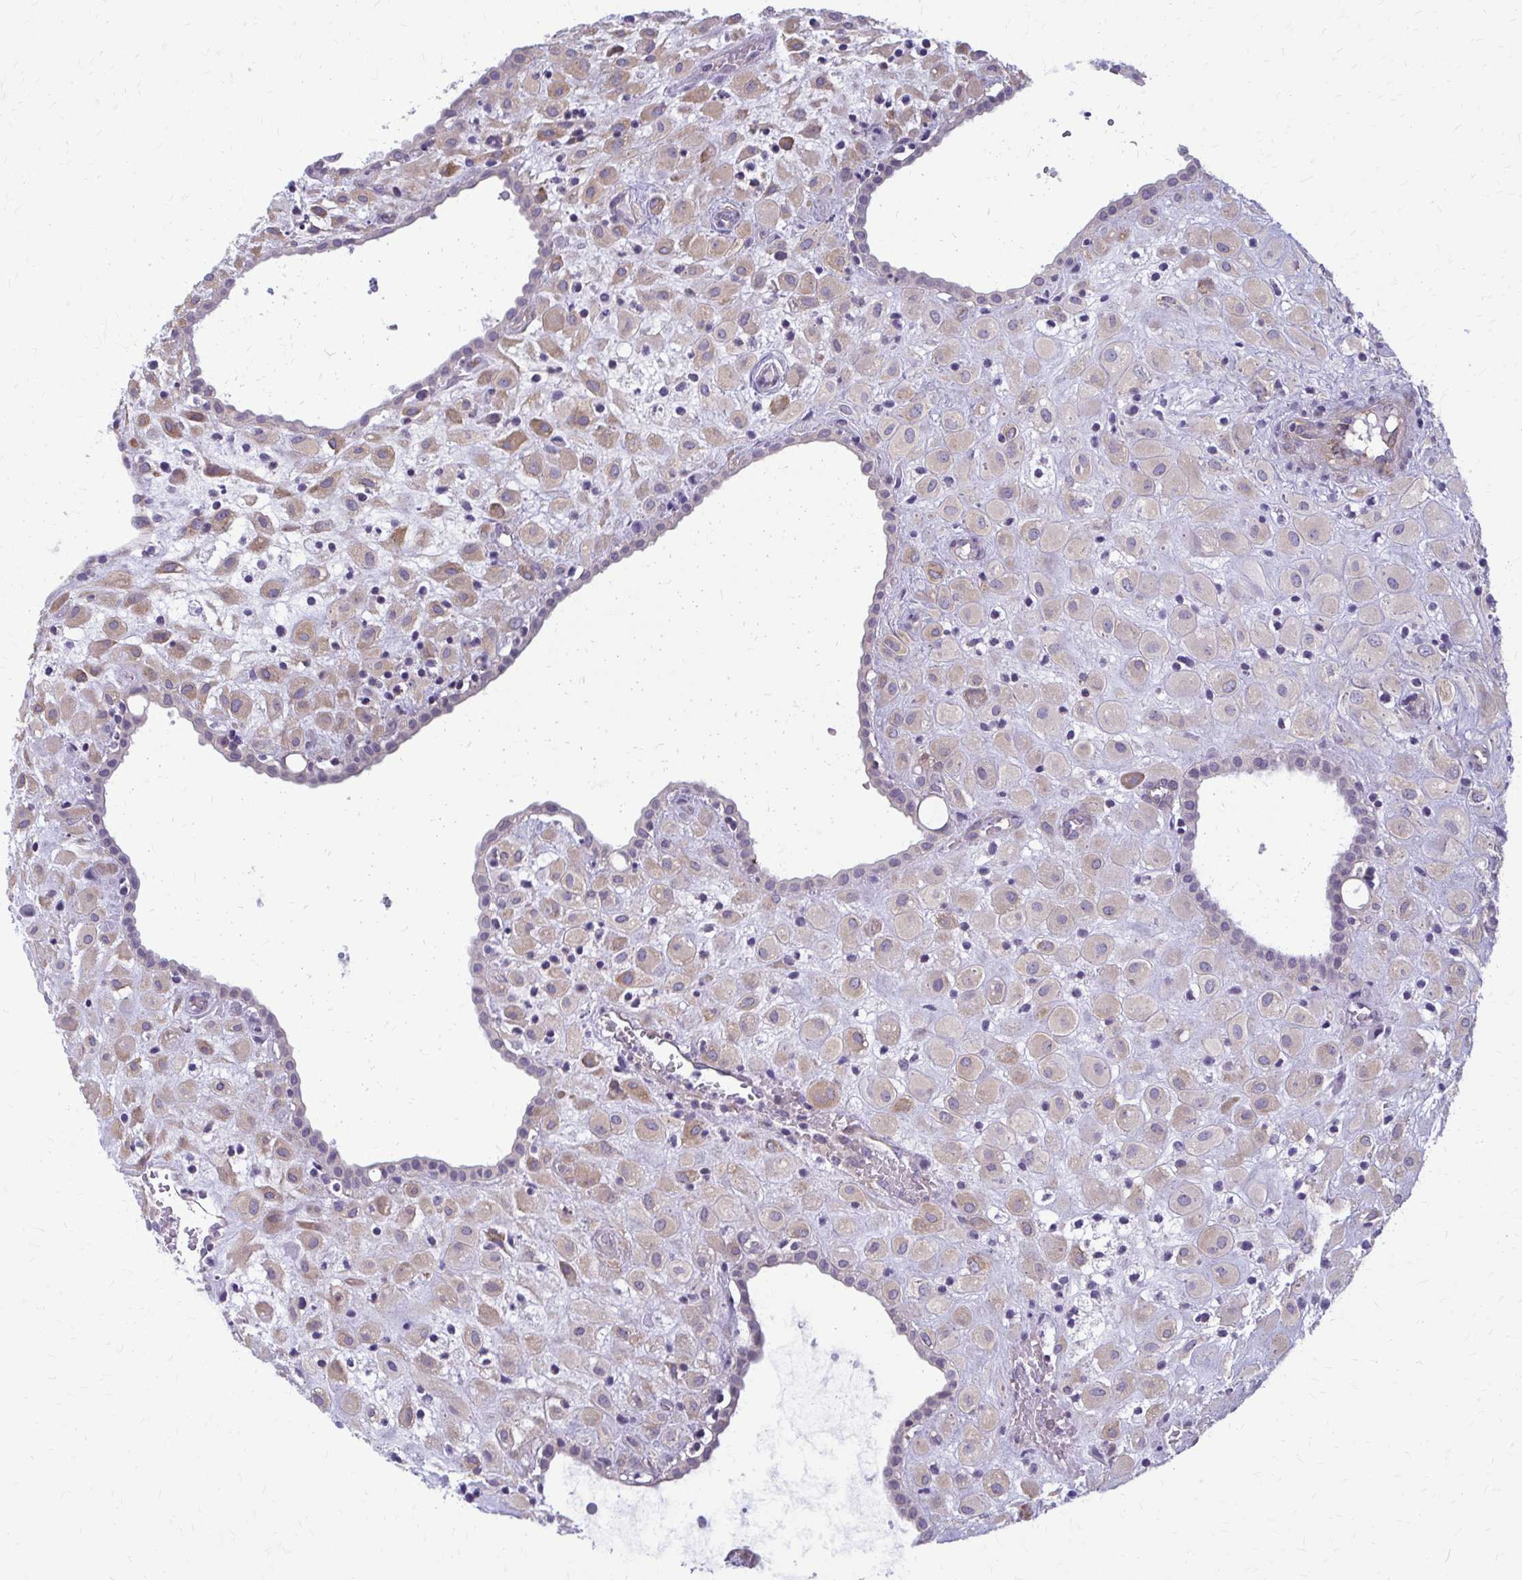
{"staining": {"intensity": "weak", "quantity": ">75%", "location": "cytoplasmic/membranous"}, "tissue": "placenta", "cell_type": "Decidual cells", "image_type": "normal", "snomed": [{"axis": "morphology", "description": "Normal tissue, NOS"}, {"axis": "topography", "description": "Placenta"}], "caption": "This photomicrograph displays immunohistochemistry staining of normal human placenta, with low weak cytoplasmic/membranous staining in approximately >75% of decidual cells.", "gene": "DEPP1", "patient": {"sex": "female", "age": 24}}